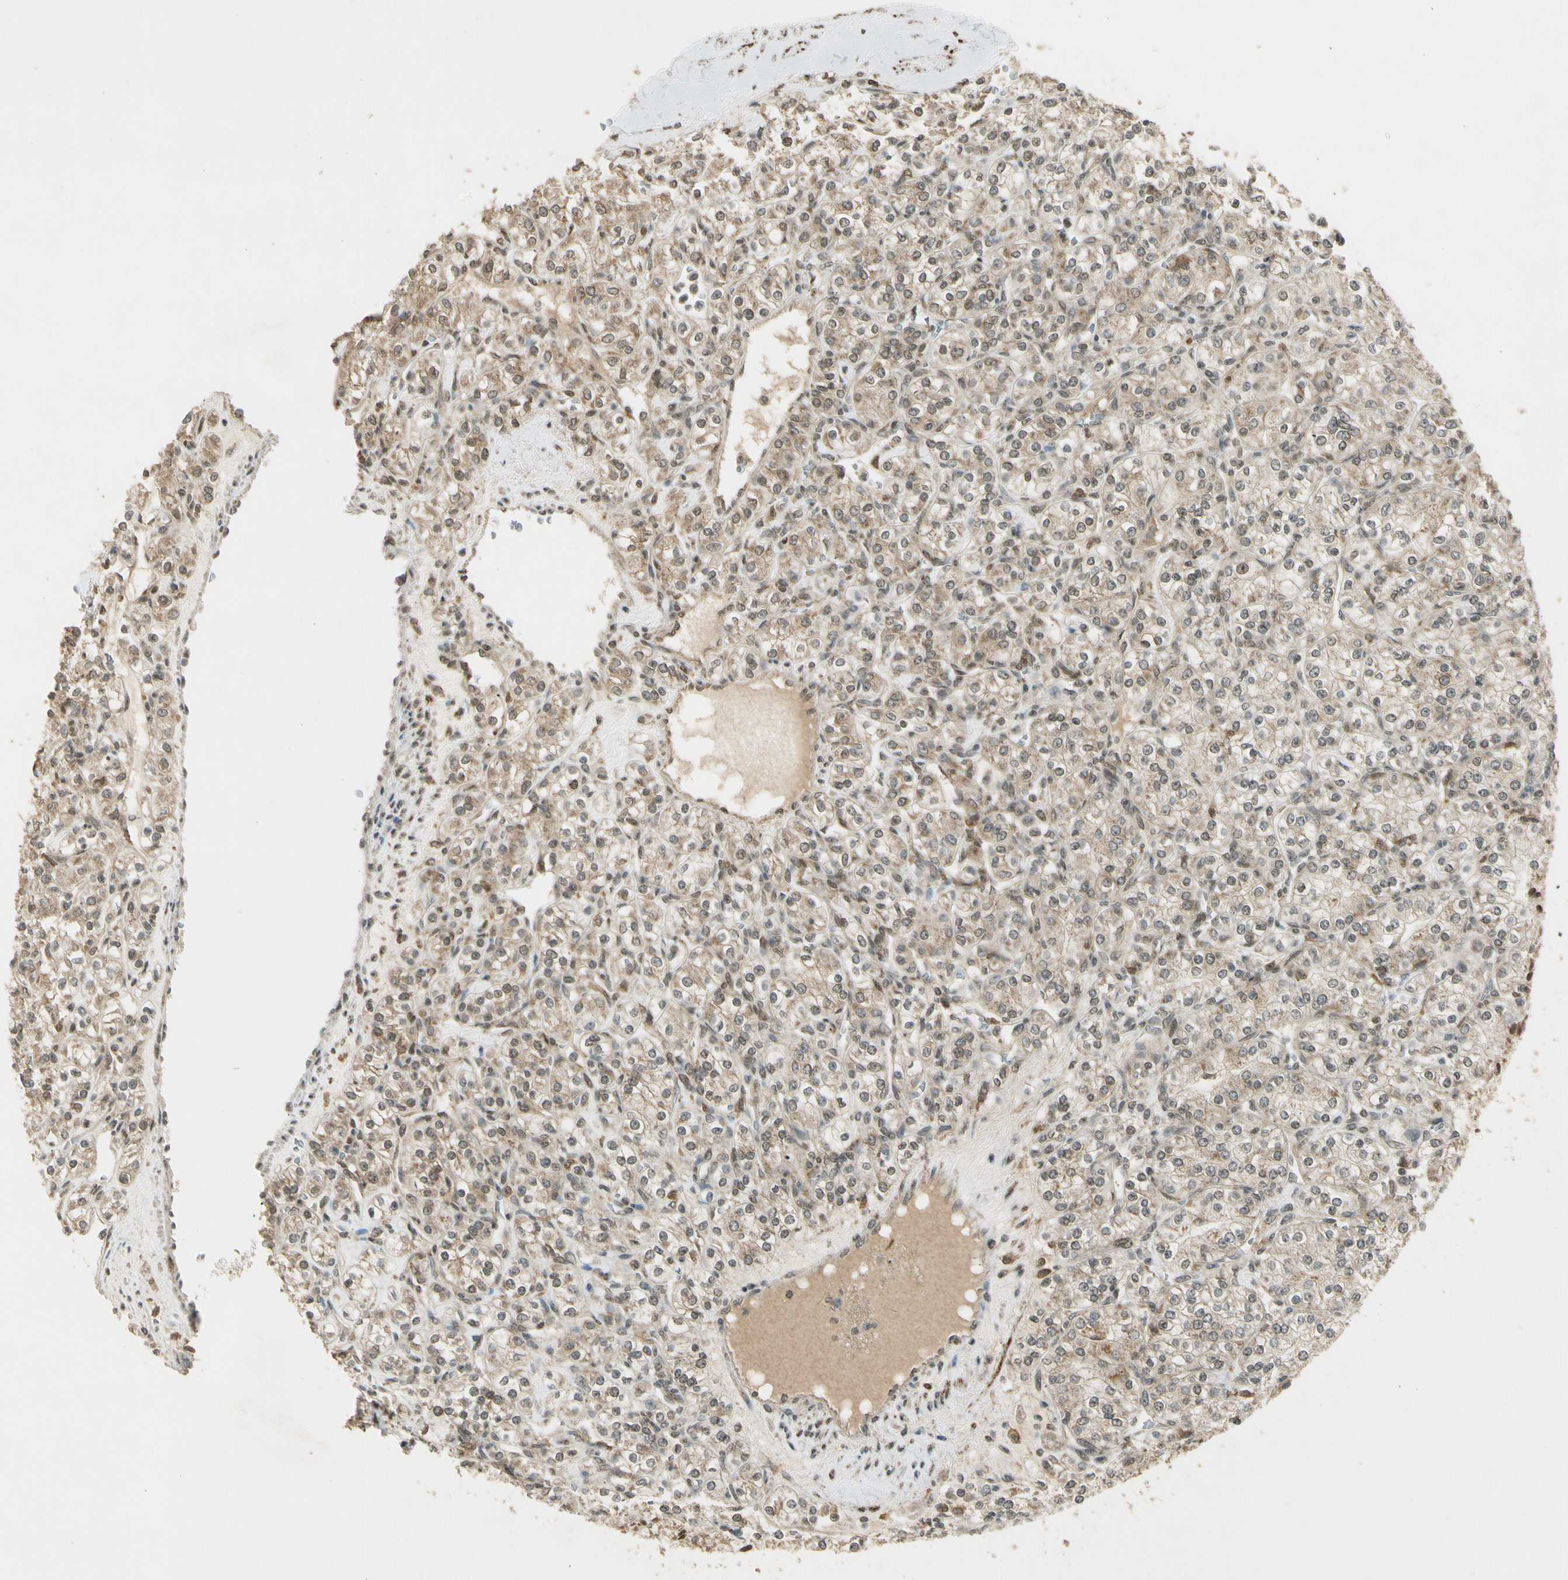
{"staining": {"intensity": "weak", "quantity": ">75%", "location": "cytoplasmic/membranous,nuclear"}, "tissue": "renal cancer", "cell_type": "Tumor cells", "image_type": "cancer", "snomed": [{"axis": "morphology", "description": "Adenocarcinoma, NOS"}, {"axis": "topography", "description": "Kidney"}], "caption": "A micrograph showing weak cytoplasmic/membranous and nuclear positivity in approximately >75% of tumor cells in renal adenocarcinoma, as visualized by brown immunohistochemical staining.", "gene": "ZNF135", "patient": {"sex": "male", "age": 77}}